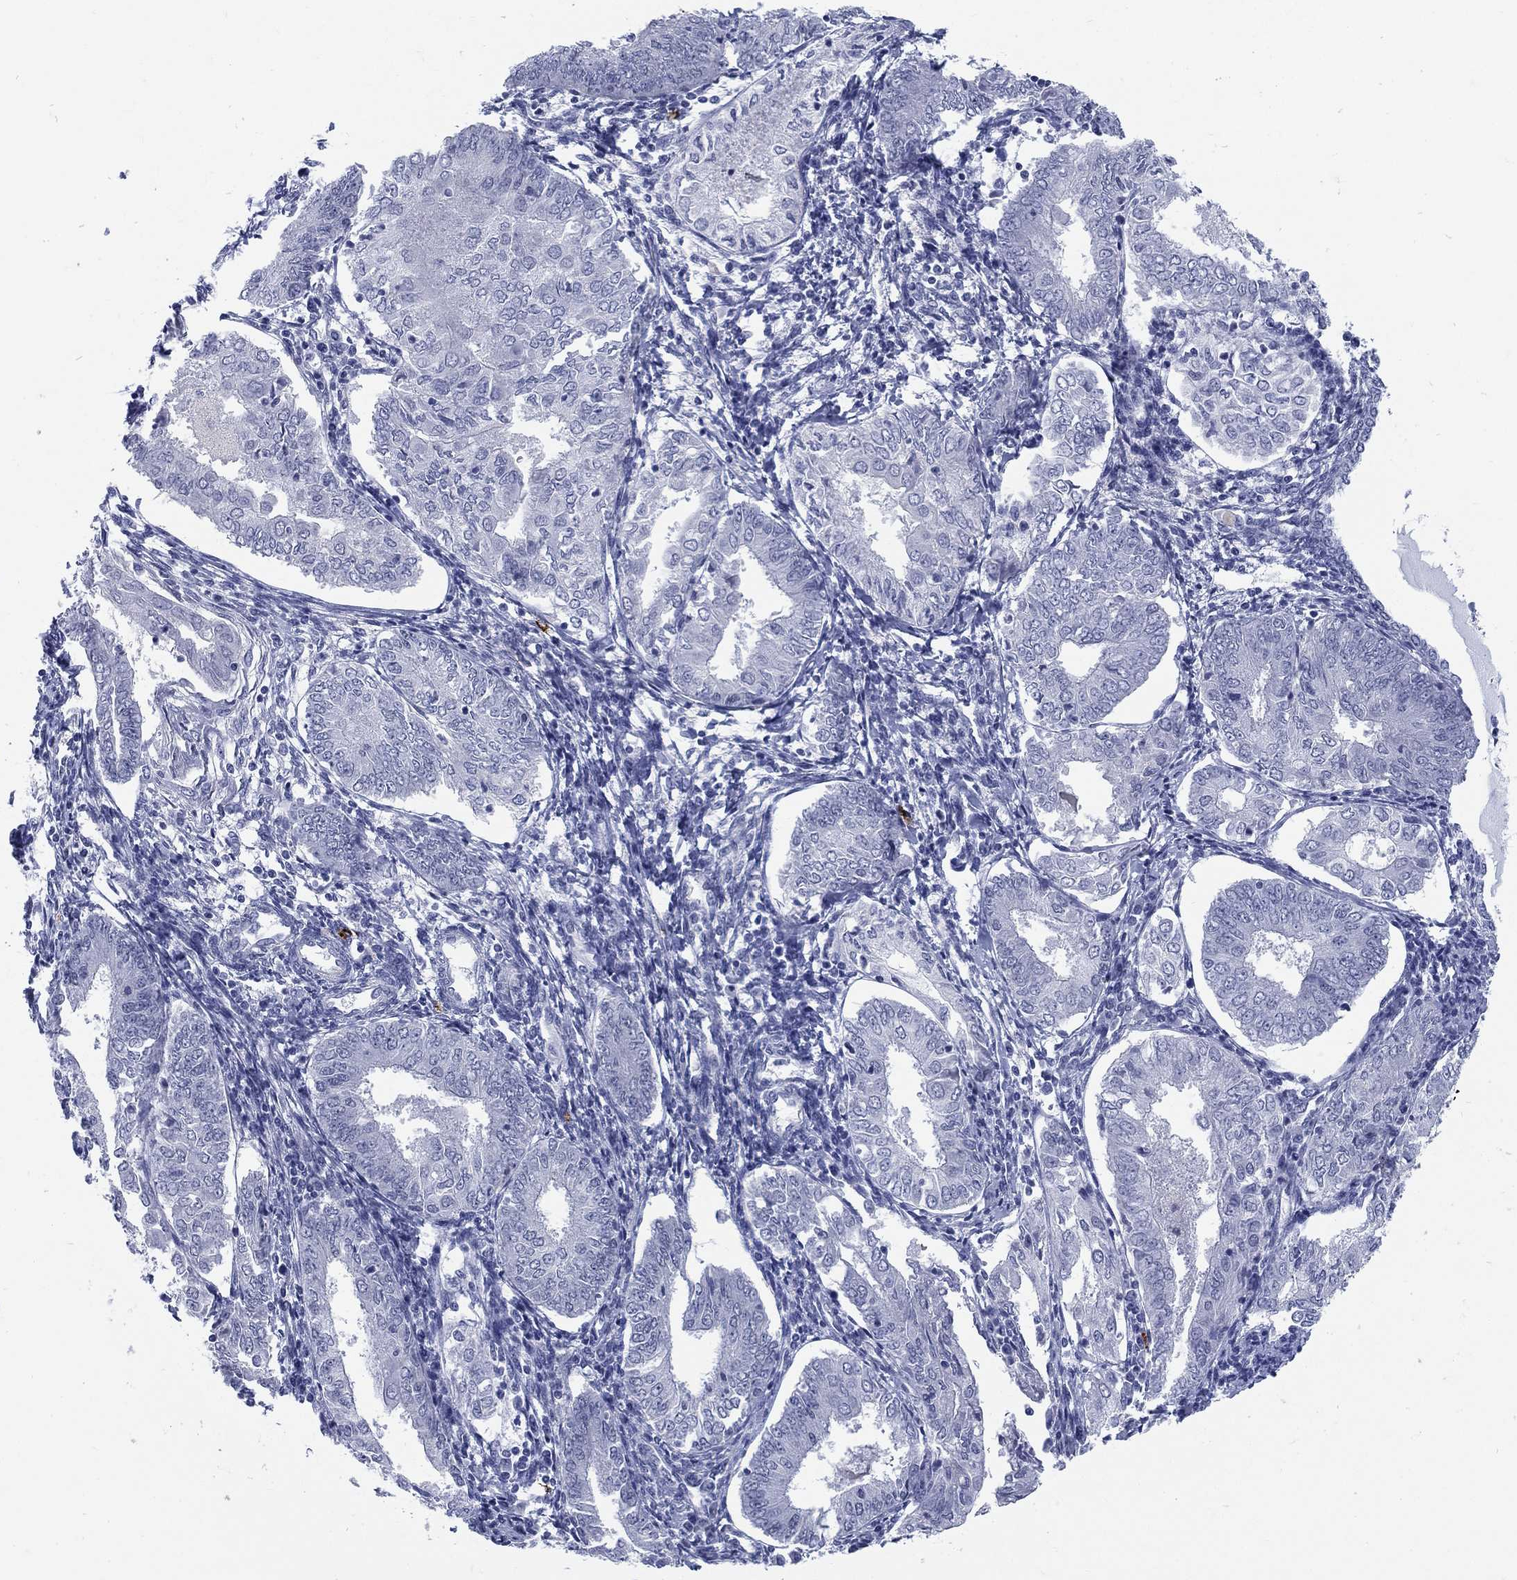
{"staining": {"intensity": "negative", "quantity": "none", "location": "none"}, "tissue": "endometrial cancer", "cell_type": "Tumor cells", "image_type": "cancer", "snomed": [{"axis": "morphology", "description": "Adenocarcinoma, NOS"}, {"axis": "topography", "description": "Endometrium"}], "caption": "Endometrial cancer was stained to show a protein in brown. There is no significant positivity in tumor cells.", "gene": "ECEL1", "patient": {"sex": "female", "age": 68}}